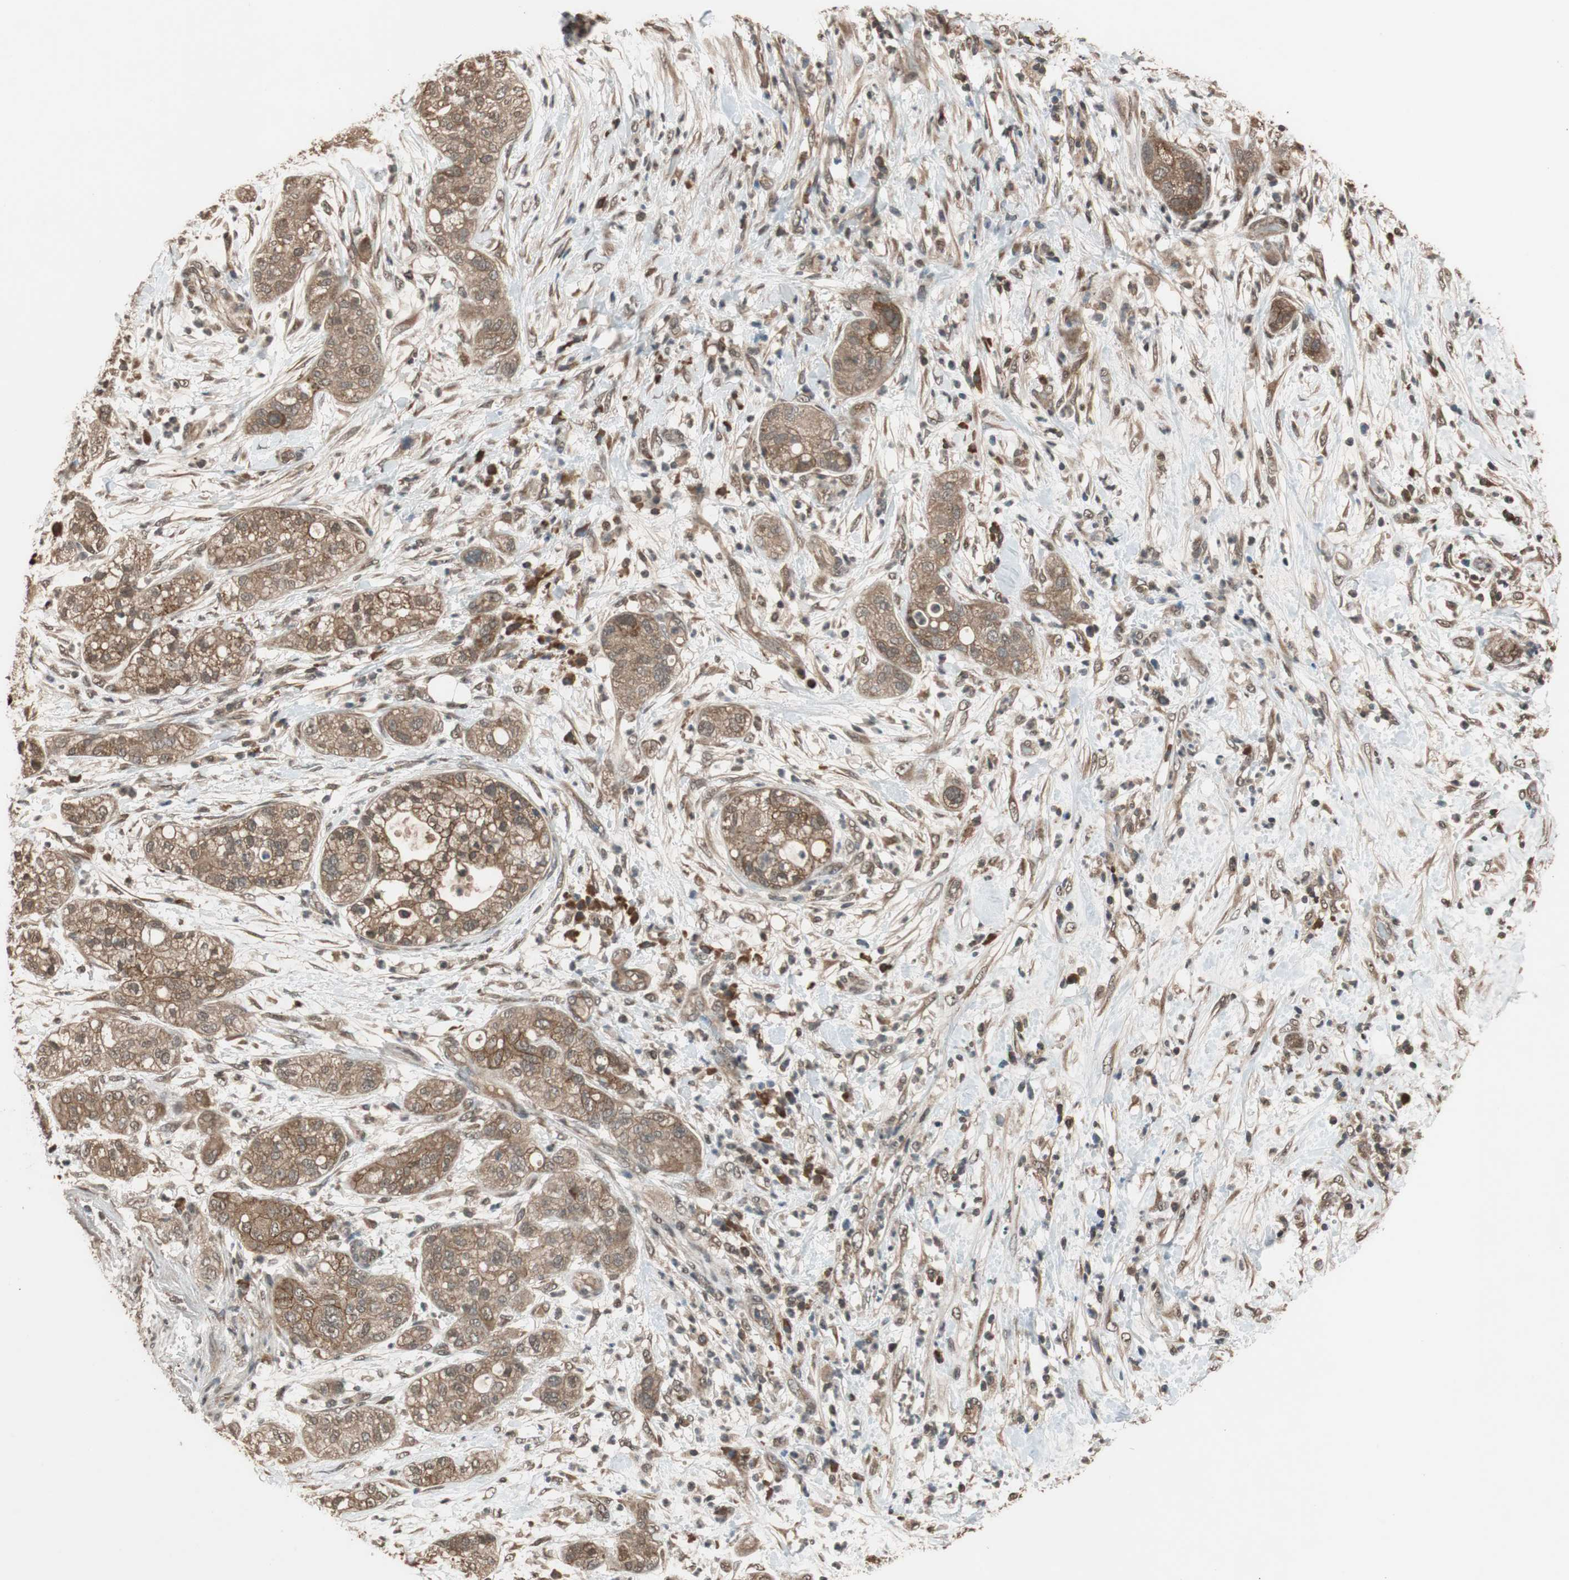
{"staining": {"intensity": "moderate", "quantity": ">75%", "location": "cytoplasmic/membranous"}, "tissue": "pancreatic cancer", "cell_type": "Tumor cells", "image_type": "cancer", "snomed": [{"axis": "morphology", "description": "Adenocarcinoma, NOS"}, {"axis": "topography", "description": "Pancreas"}], "caption": "Immunohistochemistry (IHC) of human pancreatic cancer (adenocarcinoma) shows medium levels of moderate cytoplasmic/membranous positivity in approximately >75% of tumor cells. The staining is performed using DAB brown chromogen to label protein expression. The nuclei are counter-stained blue using hematoxylin.", "gene": "TMEM230", "patient": {"sex": "female", "age": 78}}